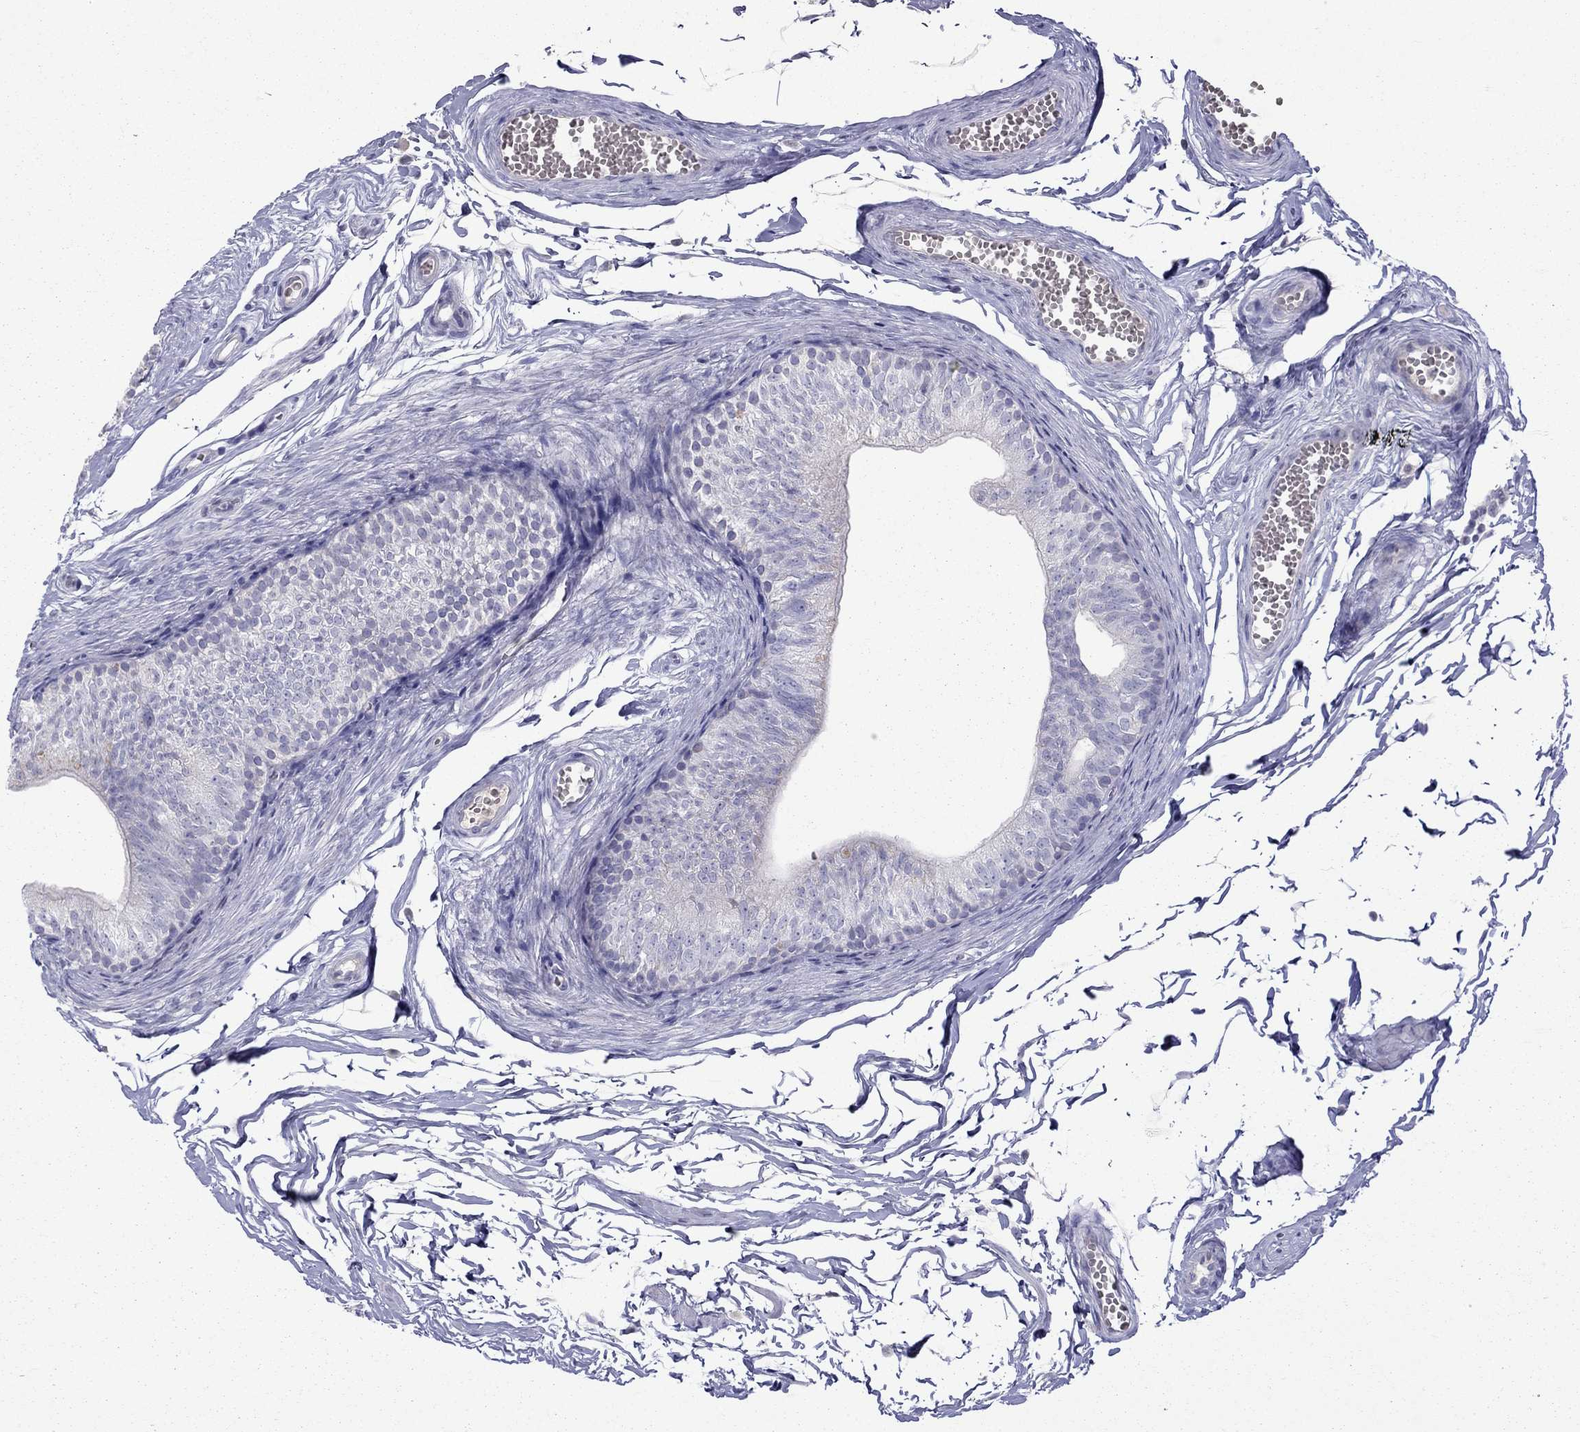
{"staining": {"intensity": "negative", "quantity": "none", "location": "none"}, "tissue": "epididymis", "cell_type": "Glandular cells", "image_type": "normal", "snomed": [{"axis": "morphology", "description": "Normal tissue, NOS"}, {"axis": "topography", "description": "Epididymis"}], "caption": "Human epididymis stained for a protein using immunohistochemistry (IHC) demonstrates no expression in glandular cells.", "gene": "MUC16", "patient": {"sex": "male", "age": 22}}